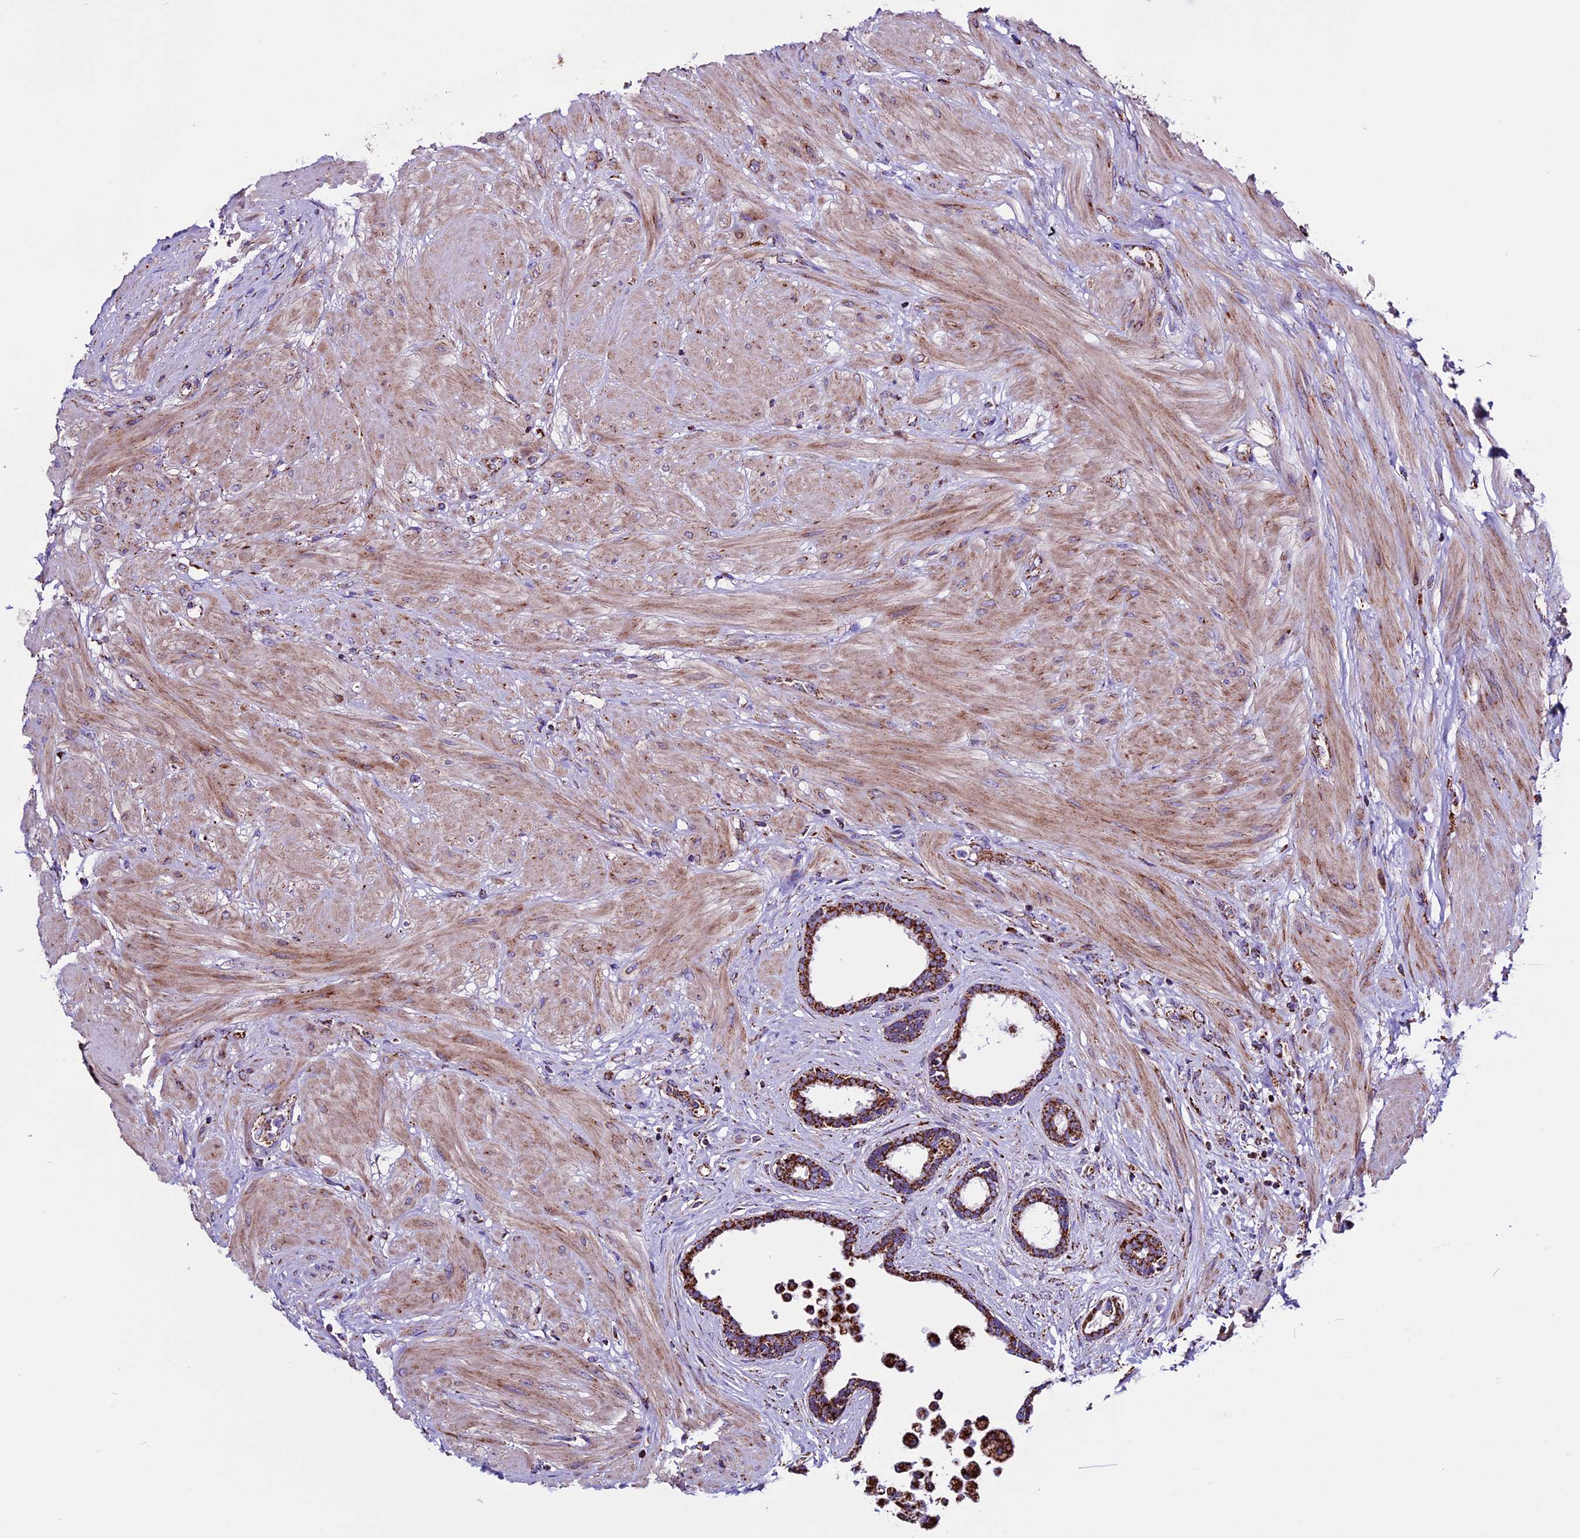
{"staining": {"intensity": "strong", "quantity": ">75%", "location": "cytoplasmic/membranous"}, "tissue": "prostate", "cell_type": "Glandular cells", "image_type": "normal", "snomed": [{"axis": "morphology", "description": "Normal tissue, NOS"}, {"axis": "topography", "description": "Prostate"}], "caption": "A micrograph of prostate stained for a protein shows strong cytoplasmic/membranous brown staining in glandular cells.", "gene": "CX3CL1", "patient": {"sex": "male", "age": 48}}